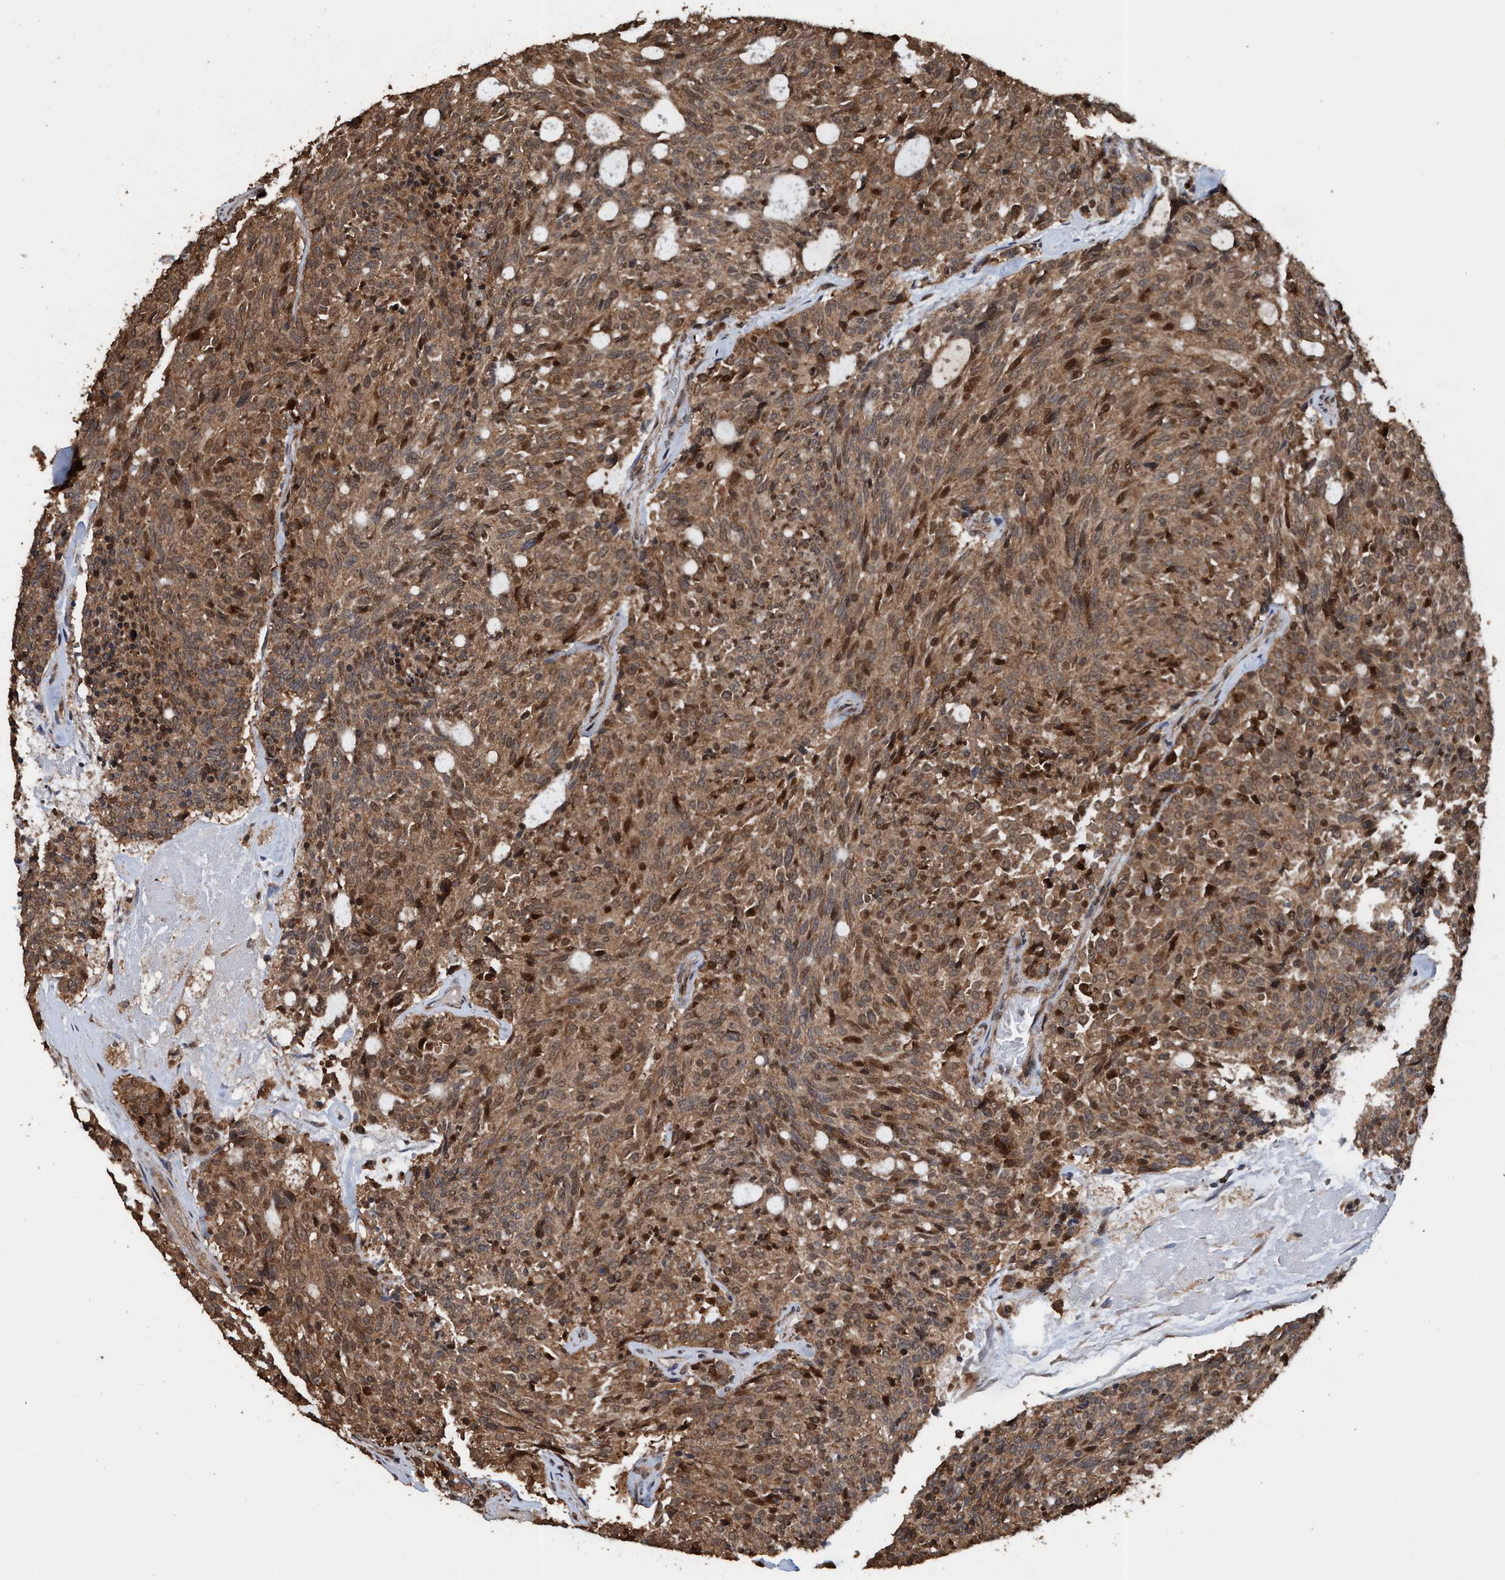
{"staining": {"intensity": "moderate", "quantity": ">75%", "location": "cytoplasmic/membranous,nuclear"}, "tissue": "carcinoid", "cell_type": "Tumor cells", "image_type": "cancer", "snomed": [{"axis": "morphology", "description": "Carcinoid, malignant, NOS"}, {"axis": "topography", "description": "Pancreas"}], "caption": "A brown stain highlights moderate cytoplasmic/membranous and nuclear positivity of a protein in carcinoid (malignant) tumor cells.", "gene": "TRPC7", "patient": {"sex": "female", "age": 54}}